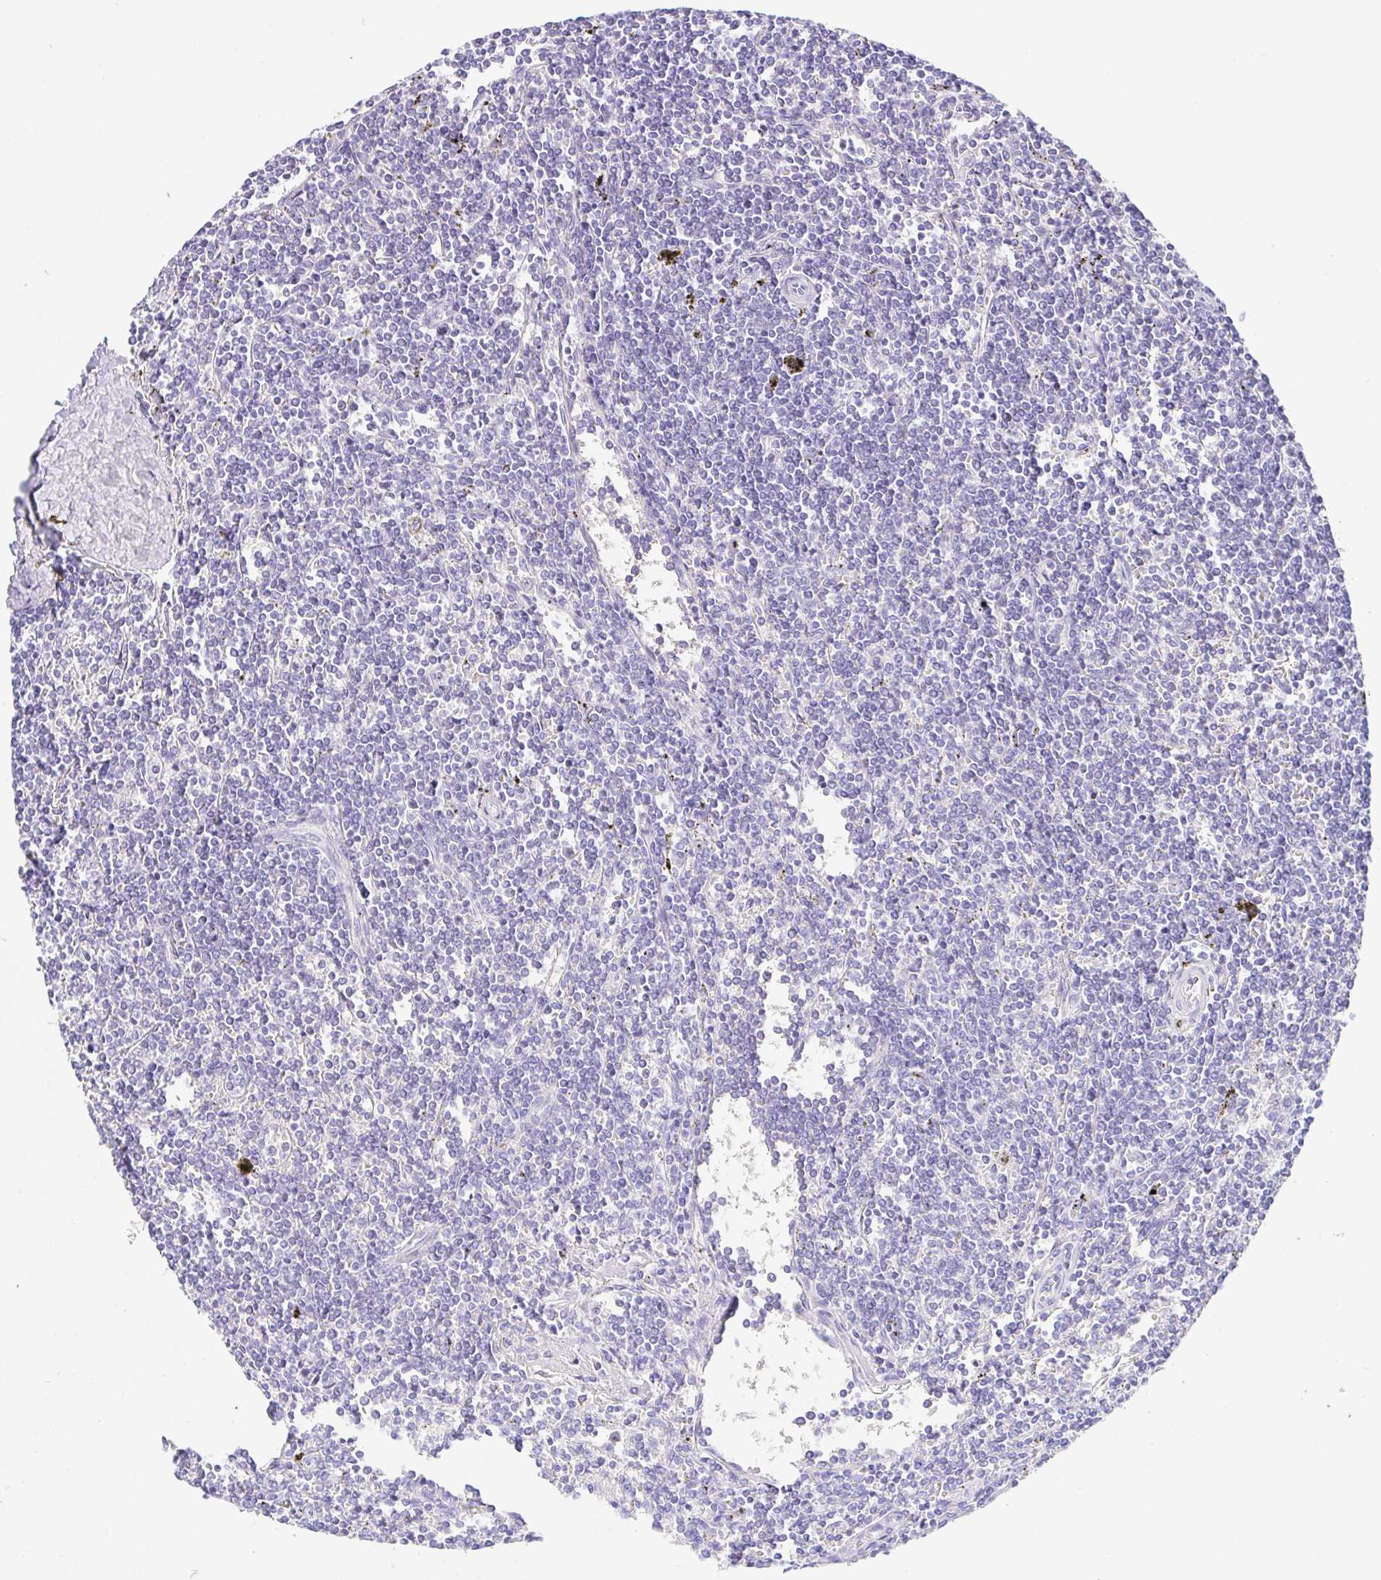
{"staining": {"intensity": "negative", "quantity": "none", "location": "none"}, "tissue": "lymphoma", "cell_type": "Tumor cells", "image_type": "cancer", "snomed": [{"axis": "morphology", "description": "Malignant lymphoma, non-Hodgkin's type, Low grade"}, {"axis": "topography", "description": "Spleen"}], "caption": "Histopathology image shows no significant protein staining in tumor cells of lymphoma.", "gene": "PAX8", "patient": {"sex": "male", "age": 78}}